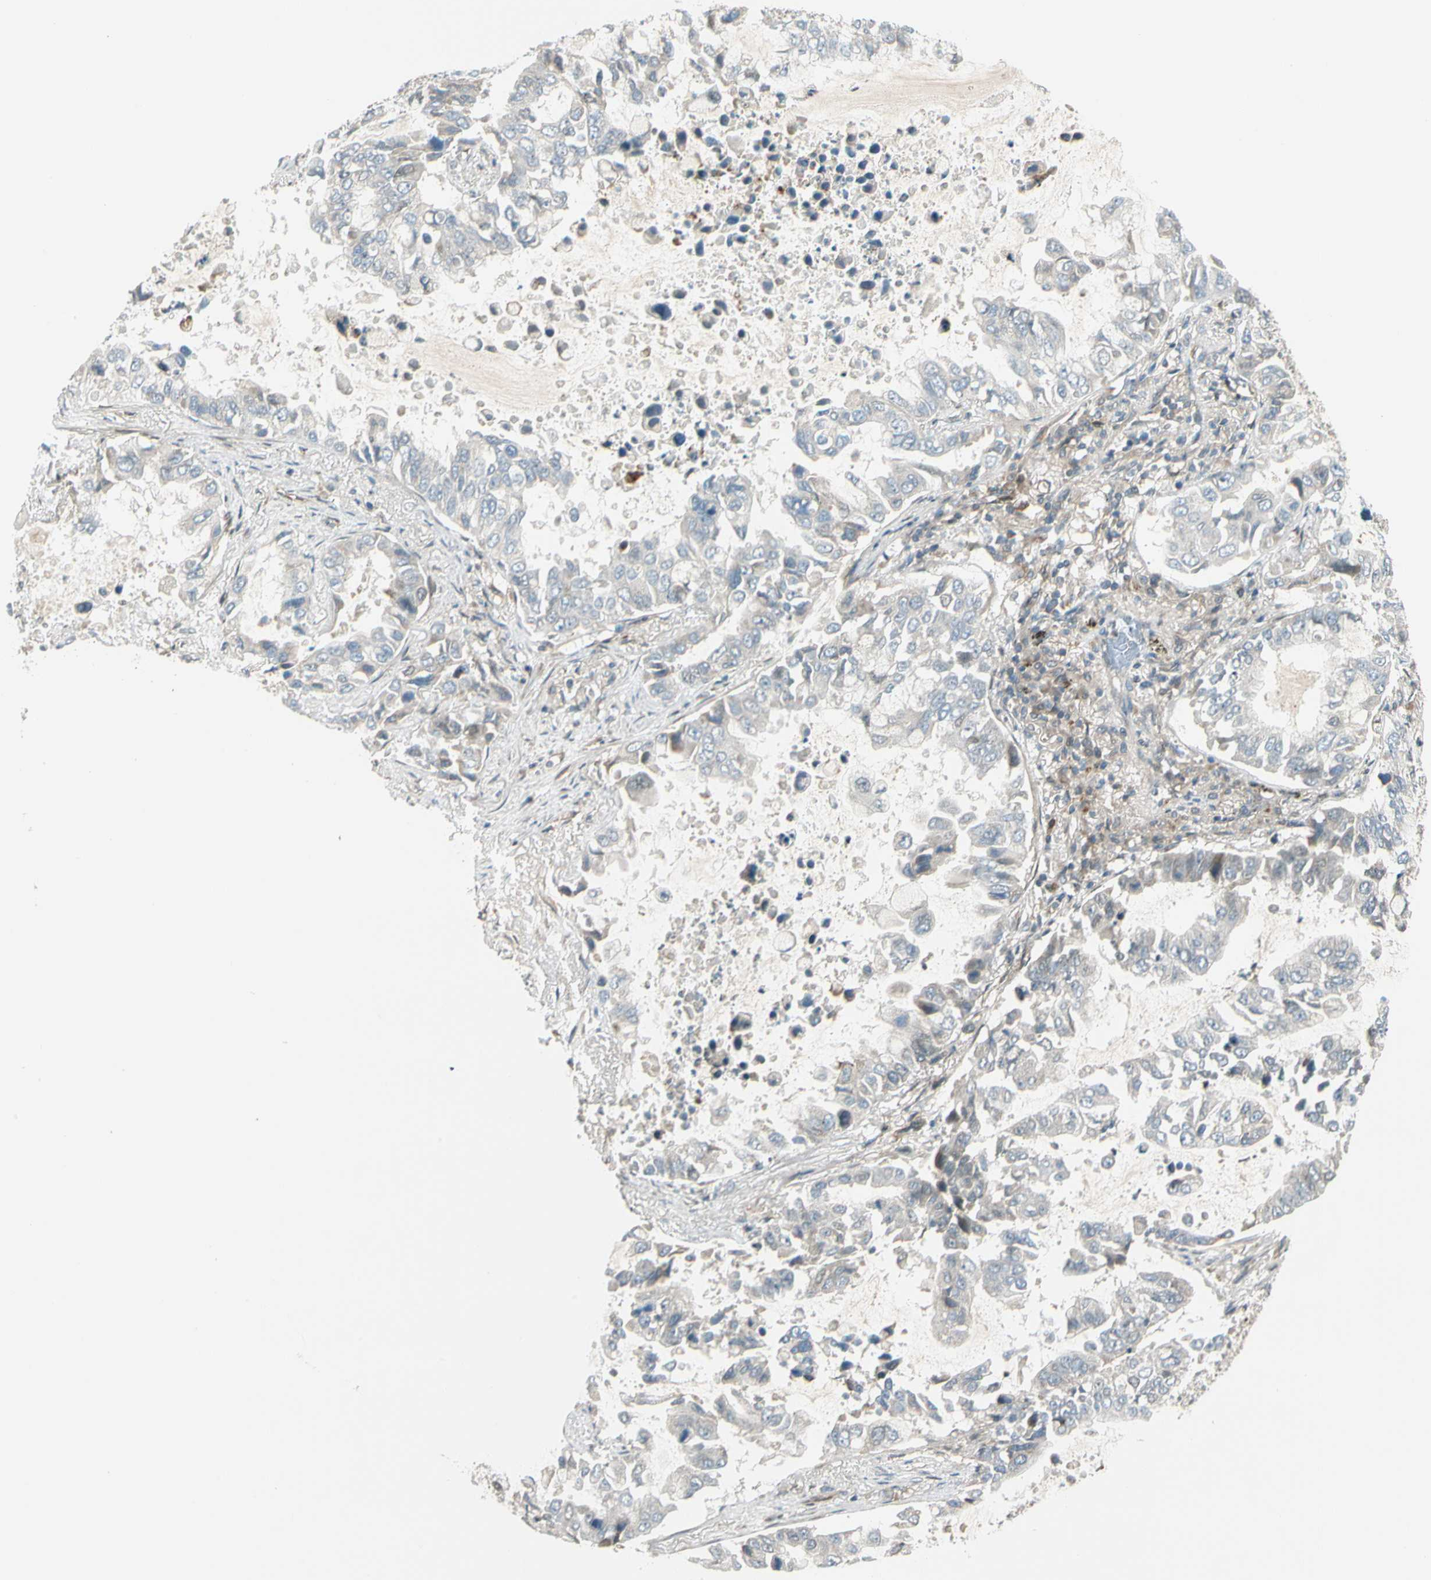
{"staining": {"intensity": "negative", "quantity": "none", "location": "none"}, "tissue": "lung cancer", "cell_type": "Tumor cells", "image_type": "cancer", "snomed": [{"axis": "morphology", "description": "Adenocarcinoma, NOS"}, {"axis": "topography", "description": "Lung"}], "caption": "Tumor cells are negative for protein expression in human lung cancer.", "gene": "TRIO", "patient": {"sex": "male", "age": 64}}